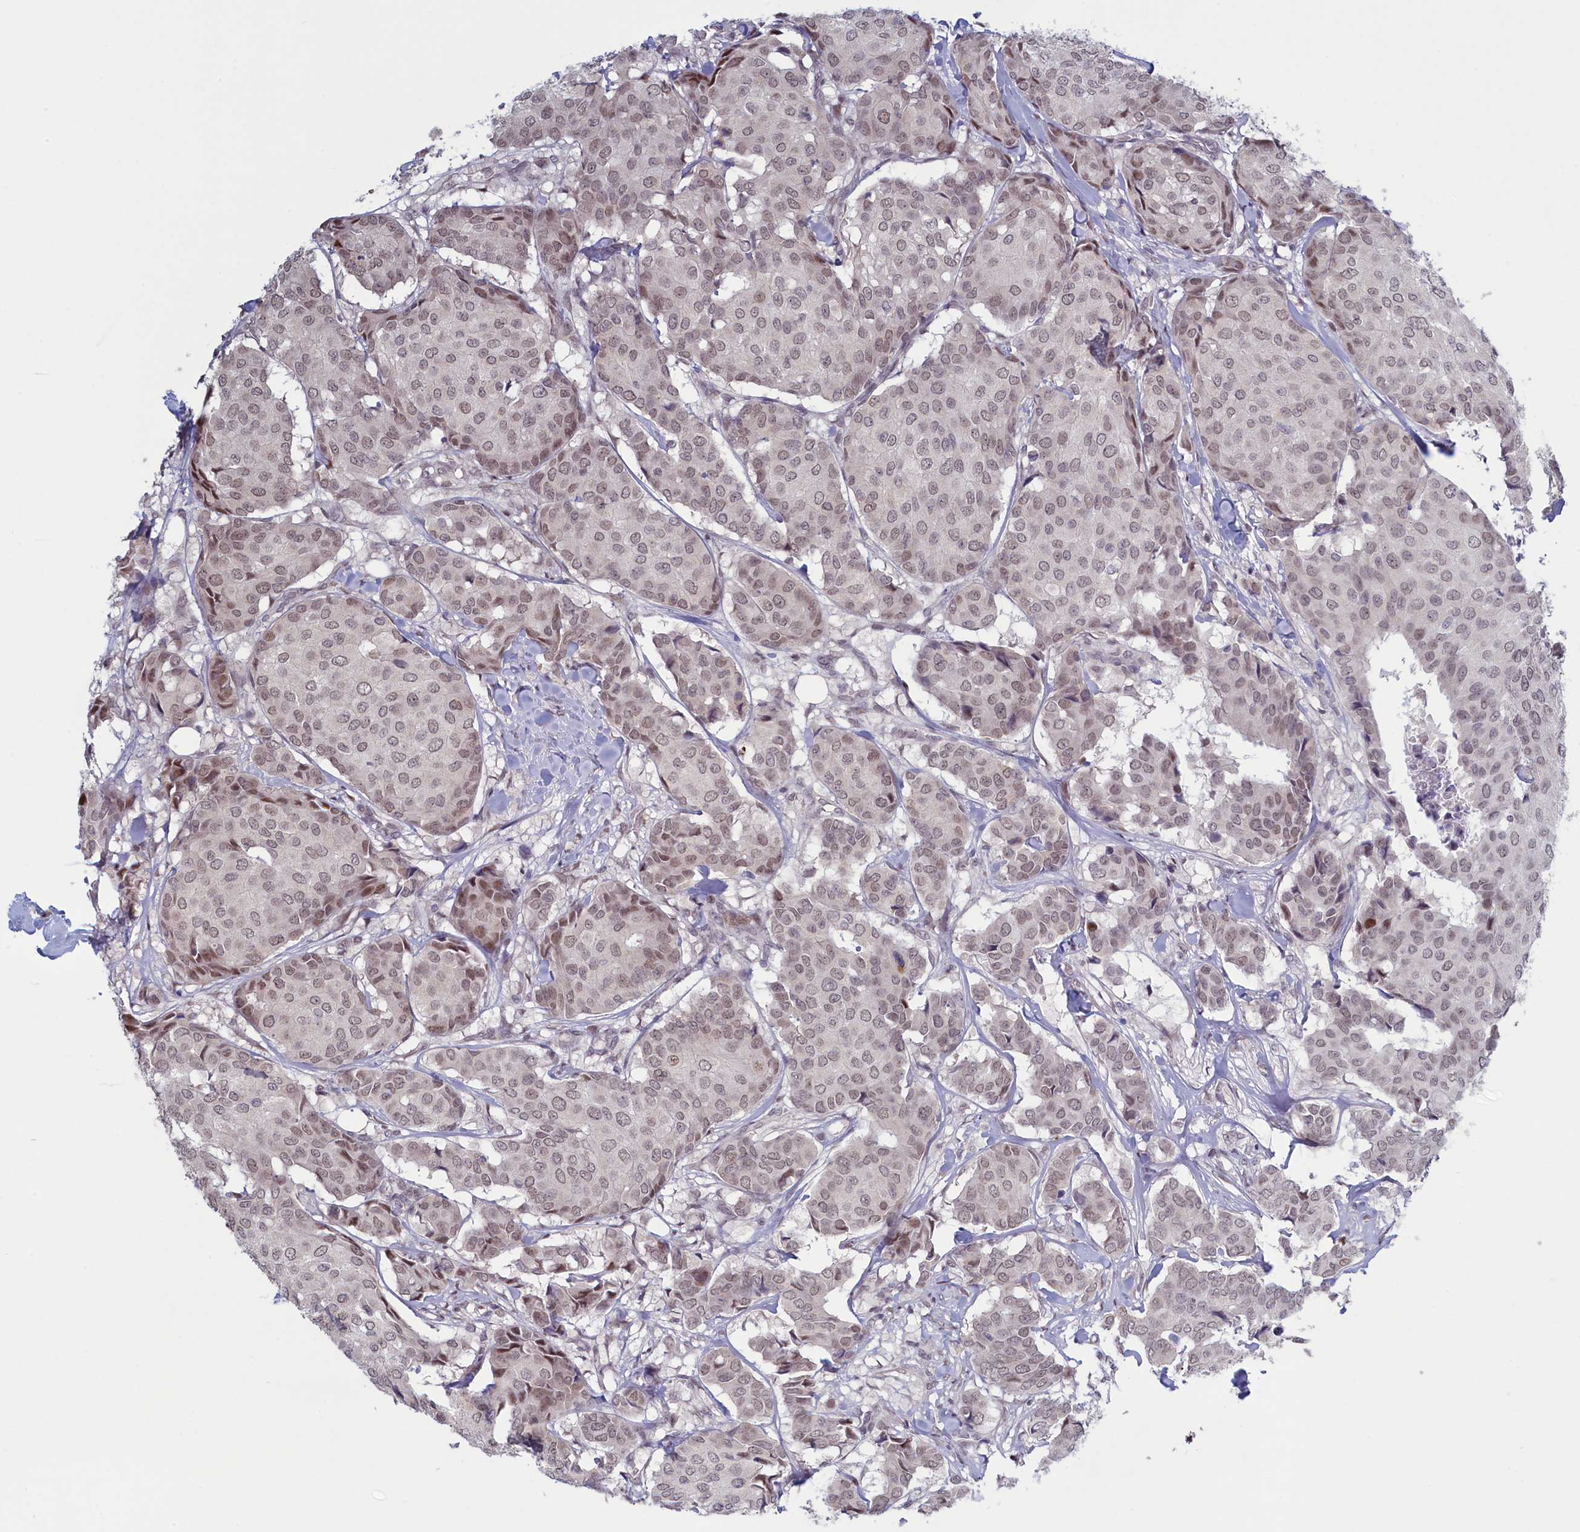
{"staining": {"intensity": "weak", "quantity": "<25%", "location": "cytoplasmic/membranous"}, "tissue": "breast cancer", "cell_type": "Tumor cells", "image_type": "cancer", "snomed": [{"axis": "morphology", "description": "Duct carcinoma"}, {"axis": "topography", "description": "Breast"}], "caption": "Immunohistochemistry of invasive ductal carcinoma (breast) demonstrates no expression in tumor cells.", "gene": "ATF7IP2", "patient": {"sex": "female", "age": 75}}